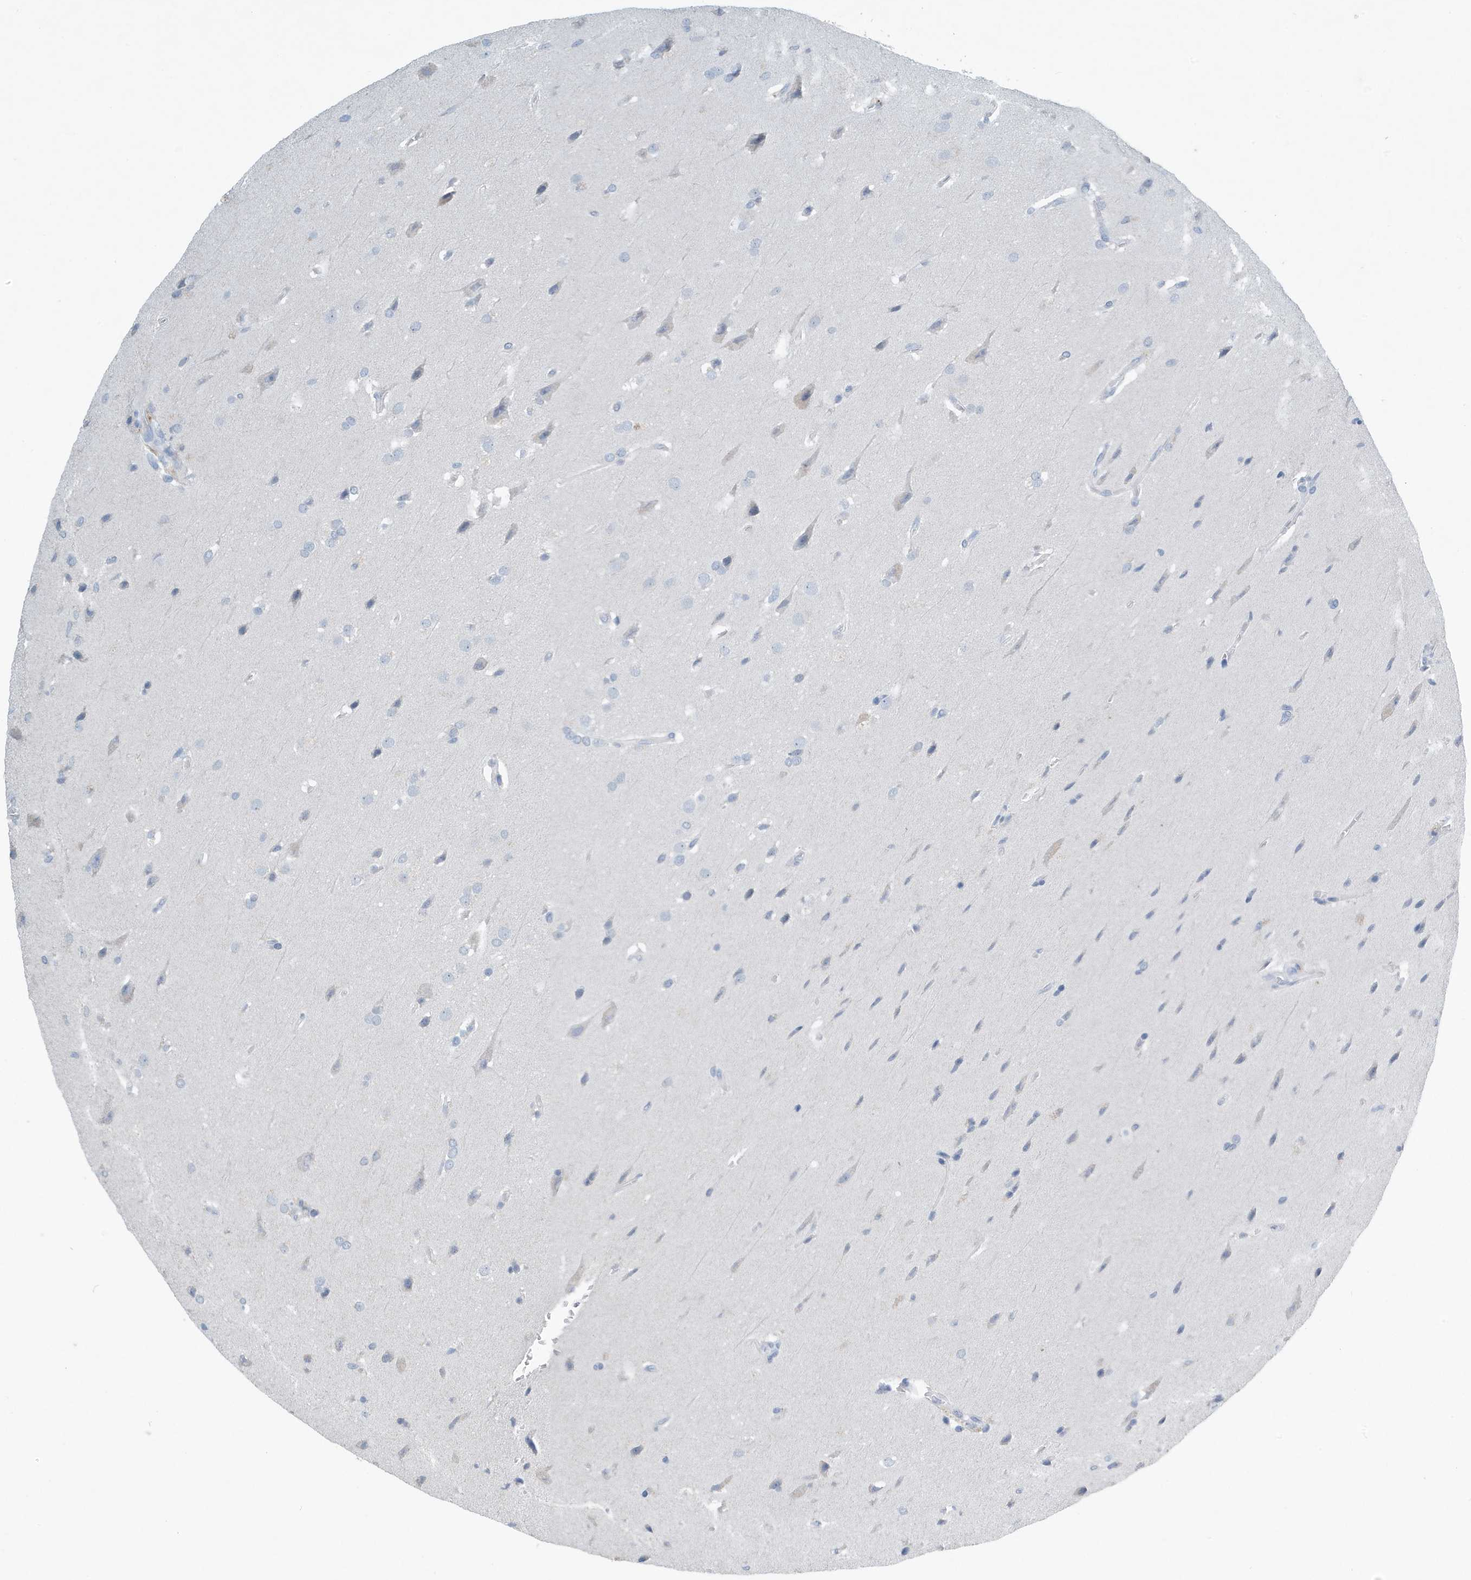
{"staining": {"intensity": "negative", "quantity": "none", "location": "none"}, "tissue": "glioma", "cell_type": "Tumor cells", "image_type": "cancer", "snomed": [{"axis": "morphology", "description": "Glioma, malignant, Low grade"}, {"axis": "topography", "description": "Brain"}], "caption": "A micrograph of malignant low-grade glioma stained for a protein exhibits no brown staining in tumor cells. The staining was performed using DAB to visualize the protein expression in brown, while the nuclei were stained in blue with hematoxylin (Magnification: 20x).", "gene": "UGT2B4", "patient": {"sex": "female", "age": 37}}